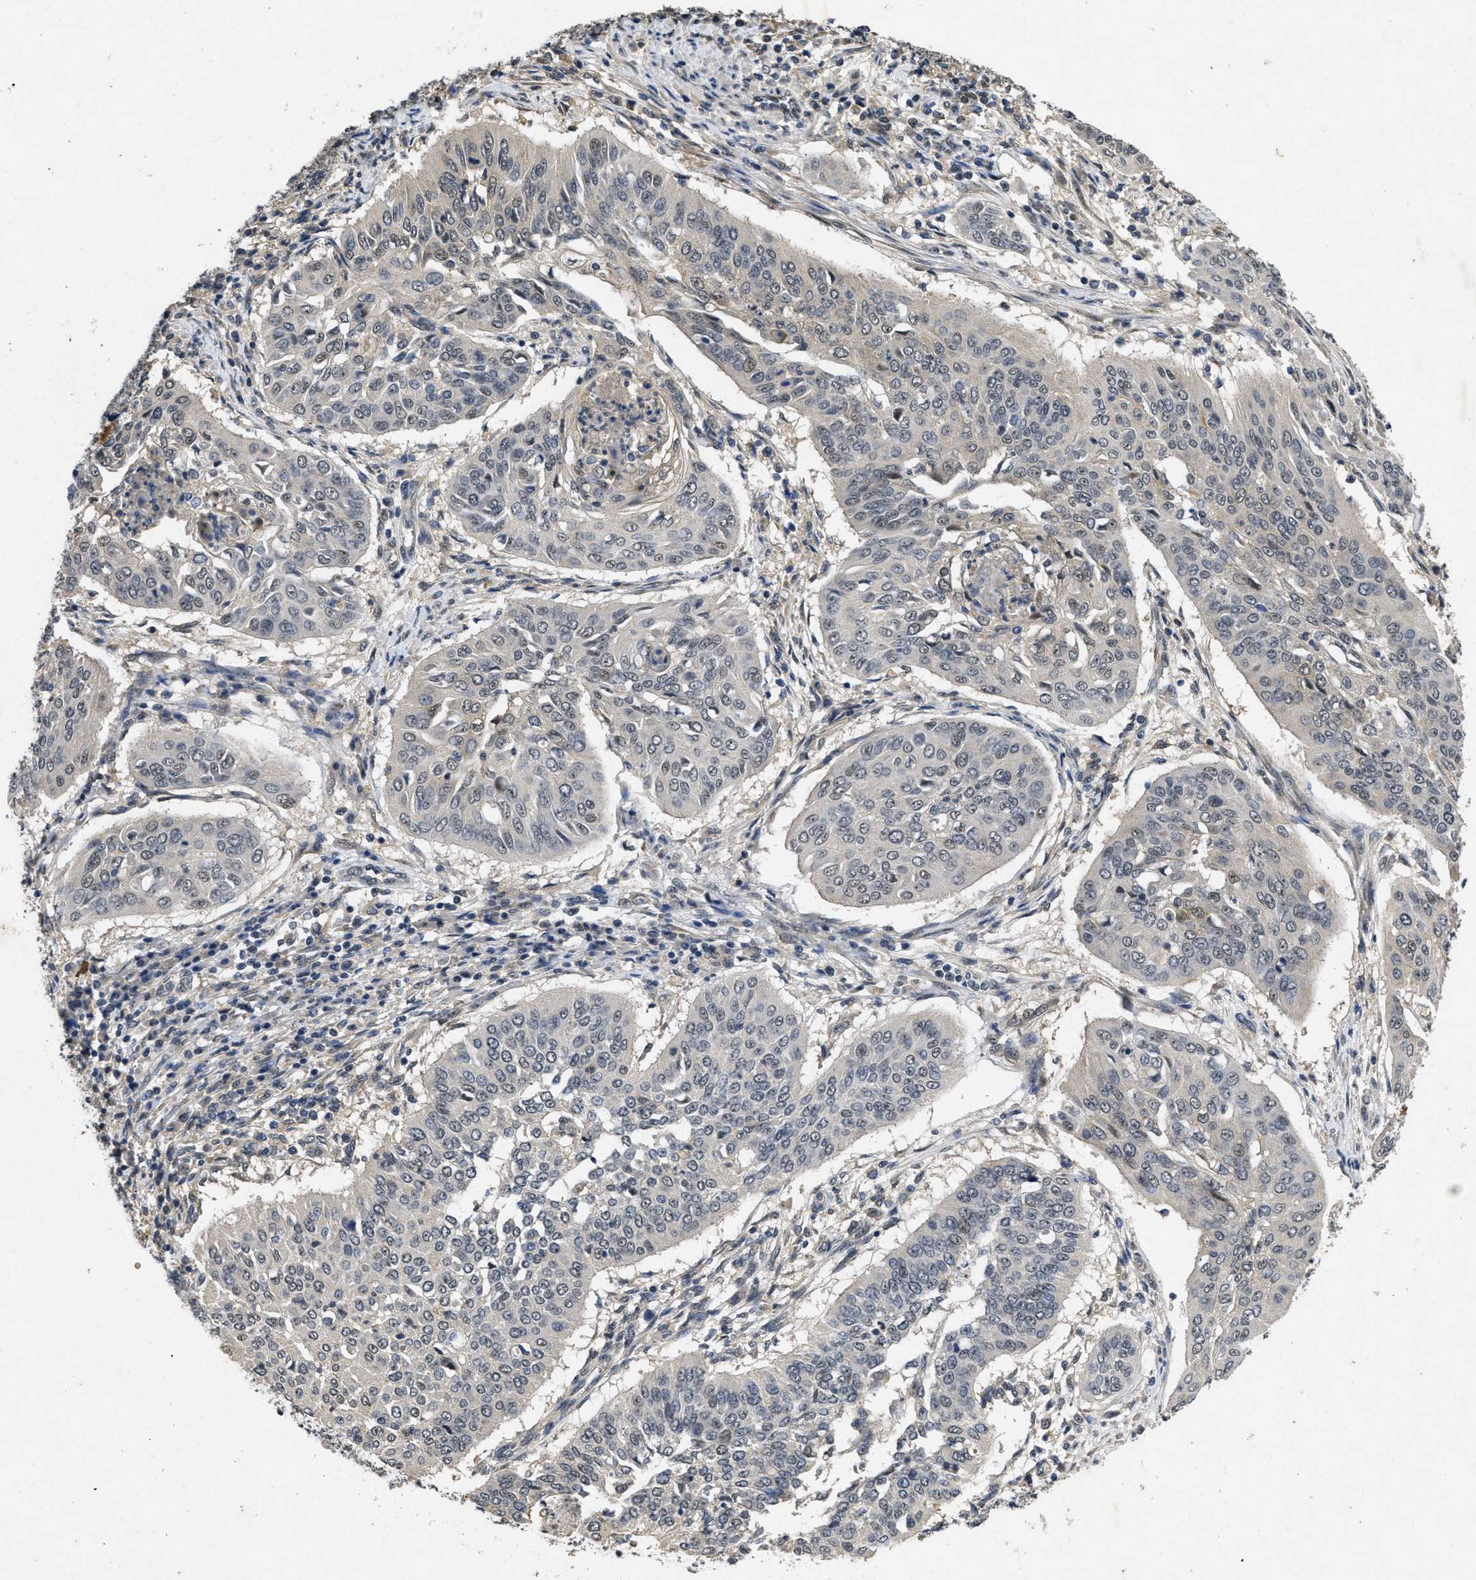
{"staining": {"intensity": "negative", "quantity": "none", "location": "none"}, "tissue": "cervical cancer", "cell_type": "Tumor cells", "image_type": "cancer", "snomed": [{"axis": "morphology", "description": "Normal tissue, NOS"}, {"axis": "morphology", "description": "Squamous cell carcinoma, NOS"}, {"axis": "topography", "description": "Cervix"}], "caption": "Immunohistochemistry micrograph of neoplastic tissue: cervical cancer stained with DAB (3,3'-diaminobenzidine) shows no significant protein staining in tumor cells. The staining was performed using DAB to visualize the protein expression in brown, while the nuclei were stained in blue with hematoxylin (Magnification: 20x).", "gene": "PAPOLG", "patient": {"sex": "female", "age": 39}}